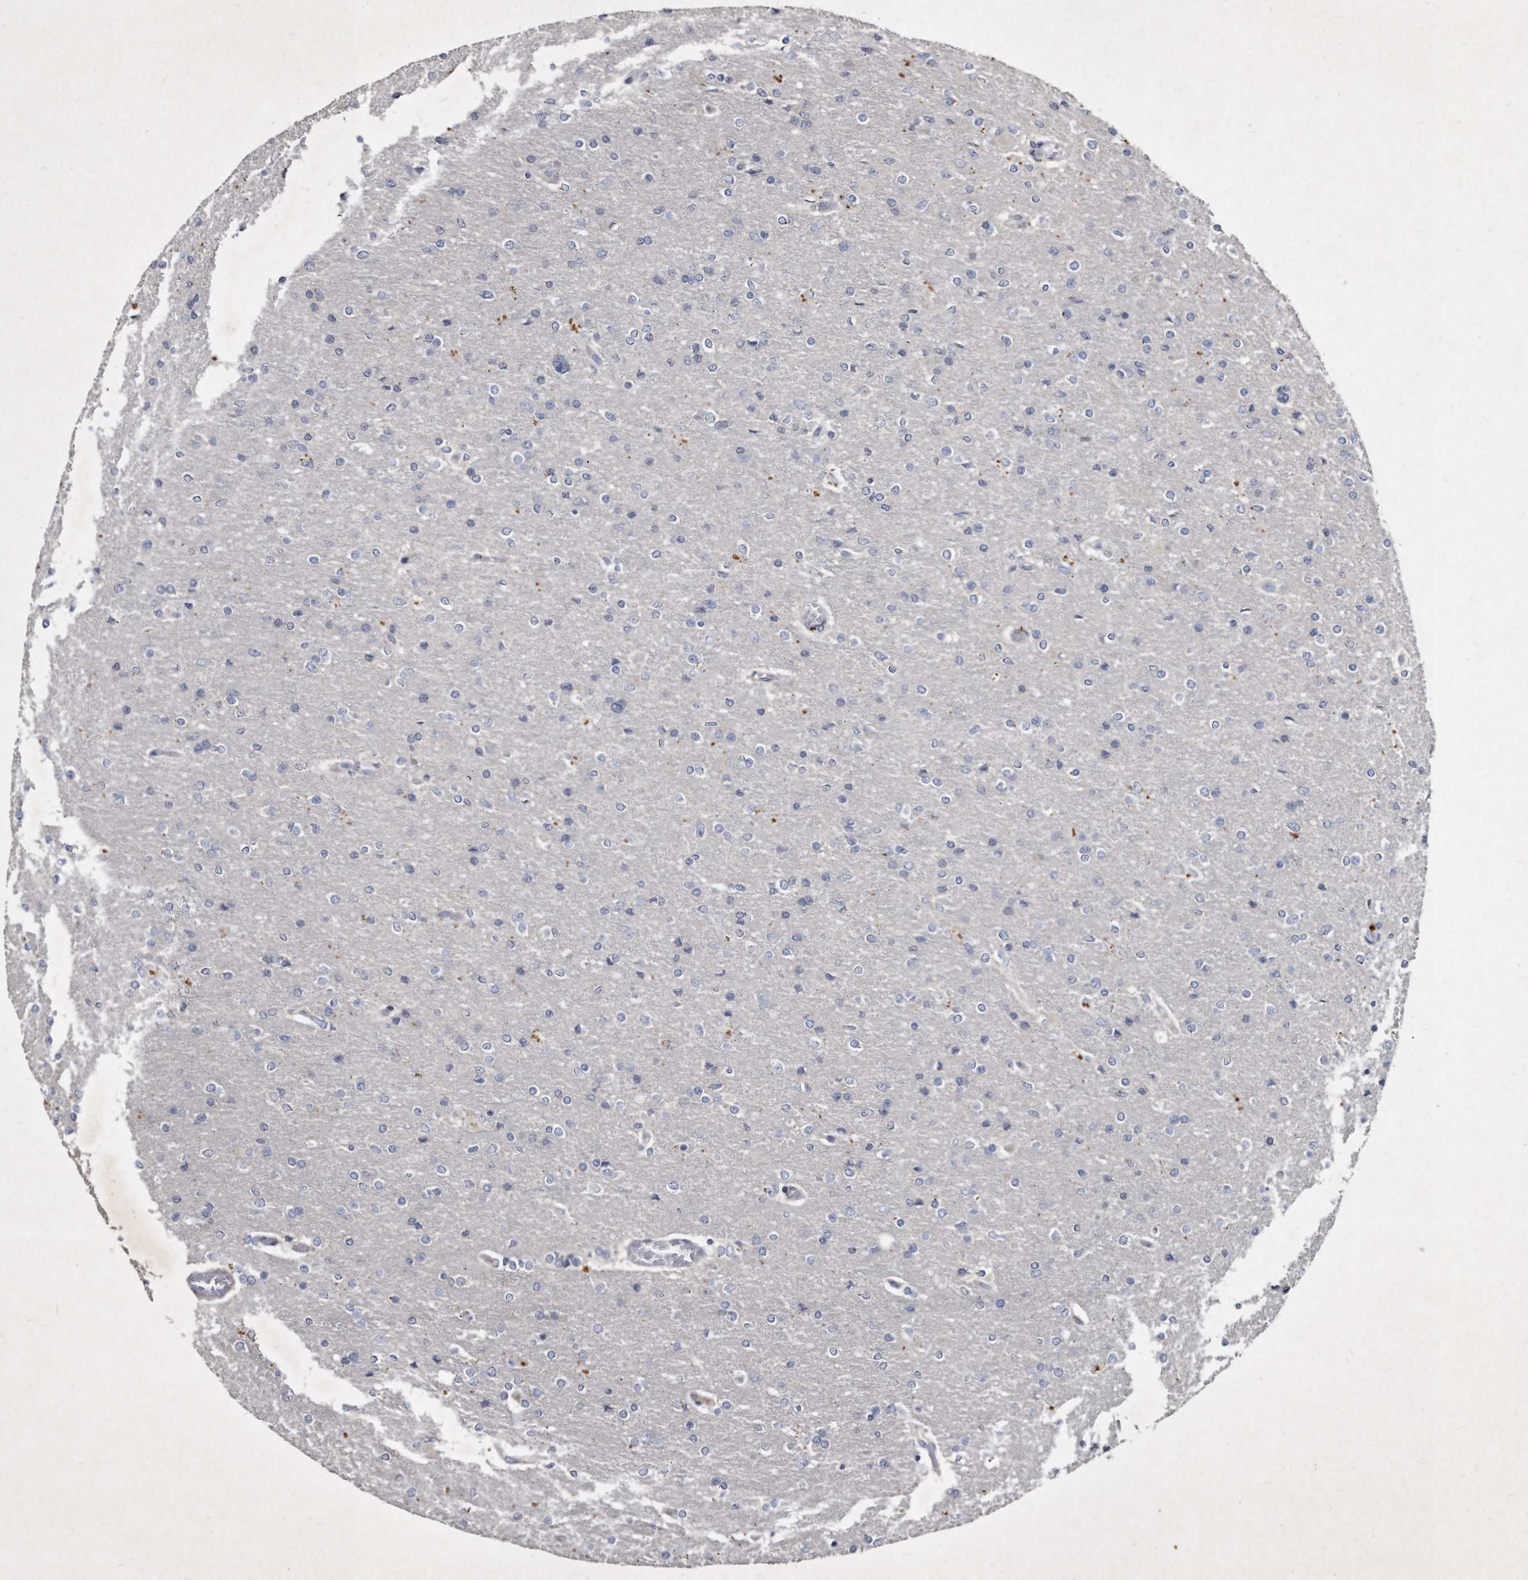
{"staining": {"intensity": "negative", "quantity": "none", "location": "none"}, "tissue": "glioma", "cell_type": "Tumor cells", "image_type": "cancer", "snomed": [{"axis": "morphology", "description": "Glioma, malignant, High grade"}, {"axis": "topography", "description": "Cerebral cortex"}], "caption": "The micrograph shows no staining of tumor cells in glioma. (Stains: DAB immunohistochemistry (IHC) with hematoxylin counter stain, Microscopy: brightfield microscopy at high magnification).", "gene": "KLHDC3", "patient": {"sex": "female", "age": 36}}